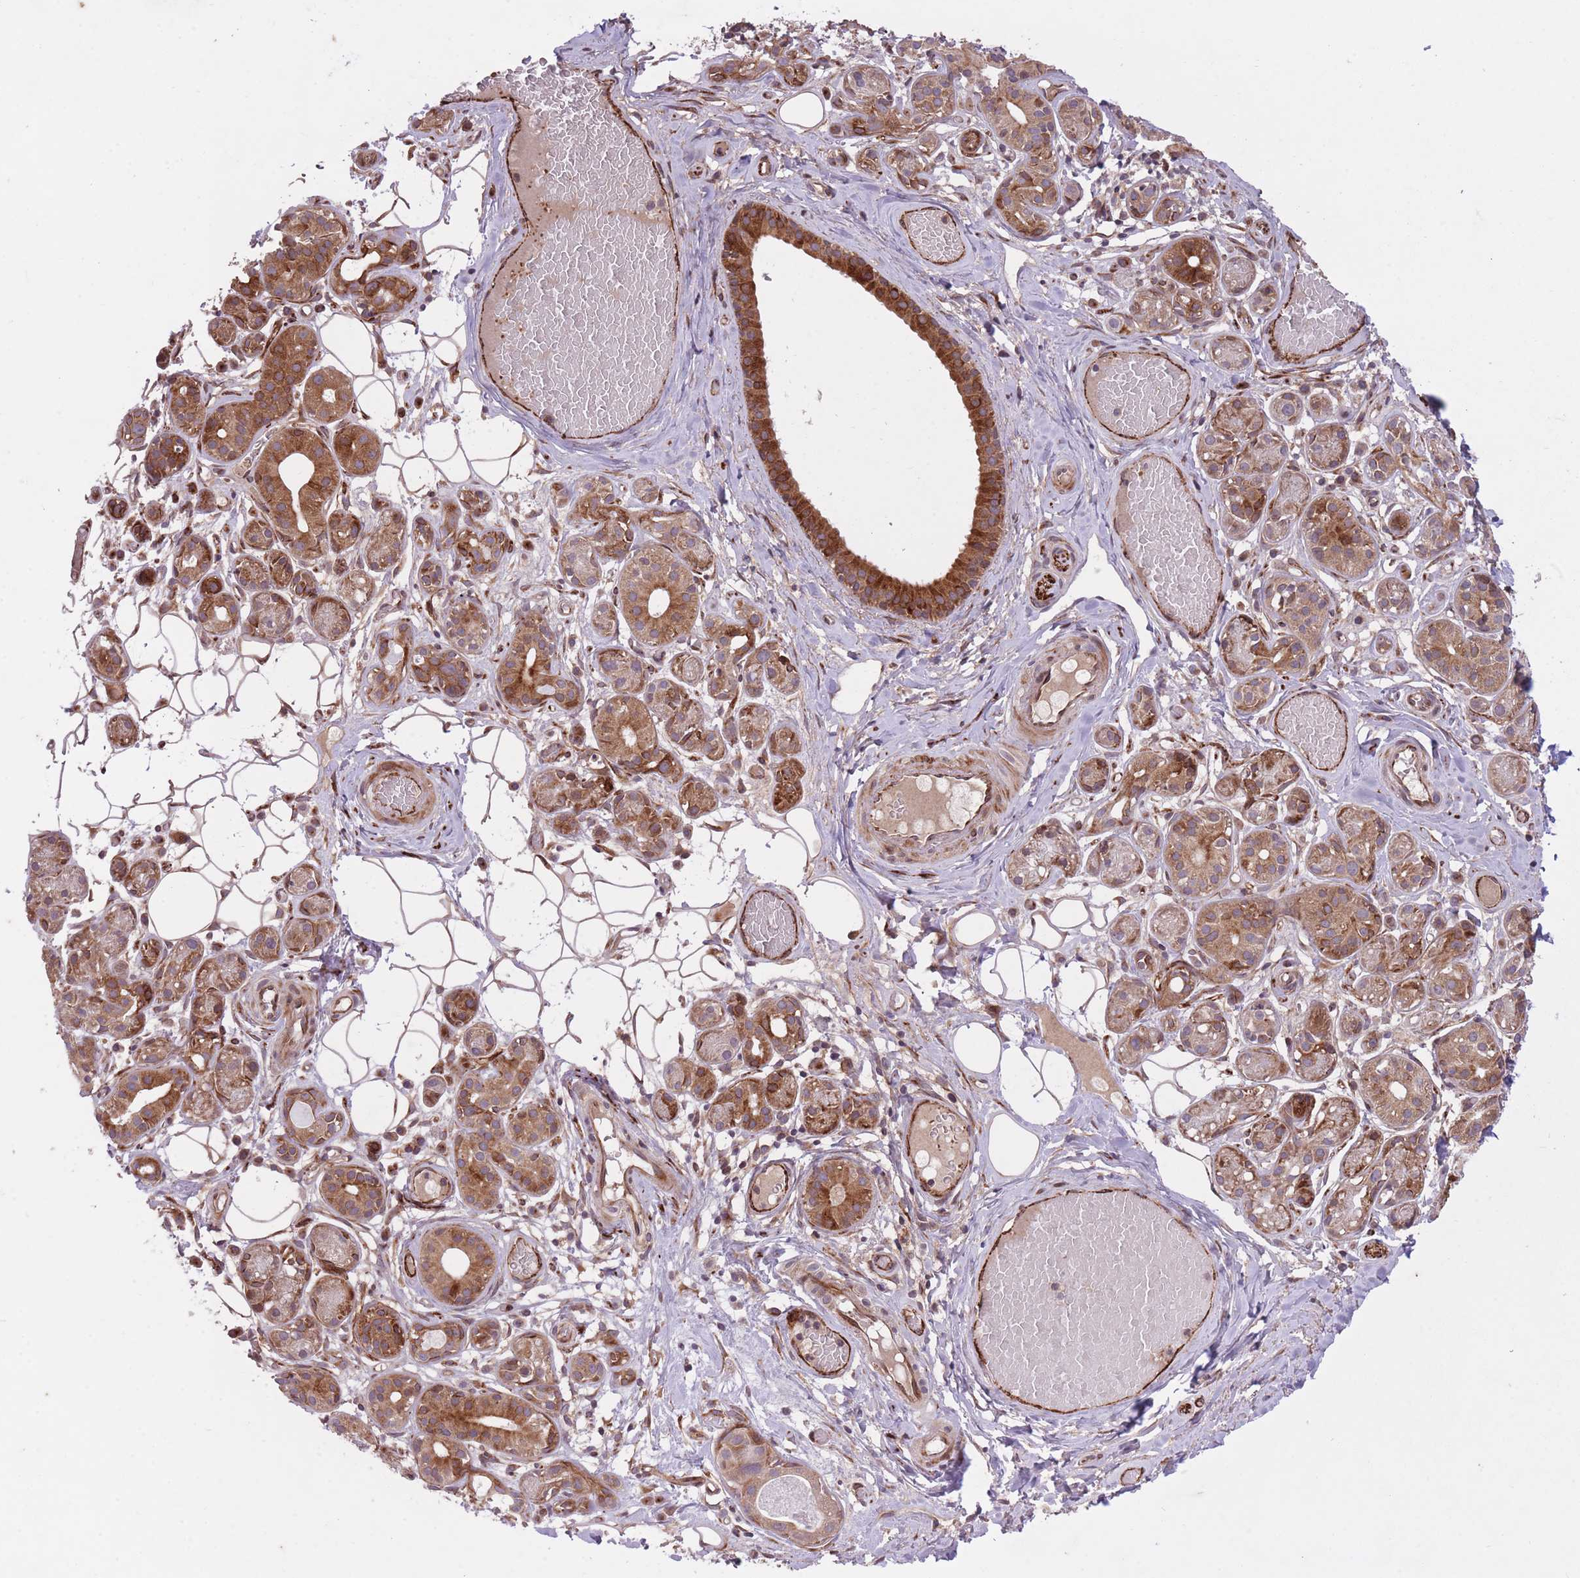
{"staining": {"intensity": "moderate", "quantity": "25%-75%", "location": "cytoplasmic/membranous"}, "tissue": "salivary gland", "cell_type": "Glandular cells", "image_type": "normal", "snomed": [{"axis": "morphology", "description": "Normal tissue, NOS"}, {"axis": "topography", "description": "Salivary gland"}], "caption": "DAB immunohistochemical staining of benign salivary gland demonstrates moderate cytoplasmic/membranous protein positivity in approximately 25%-75% of glandular cells.", "gene": "CISH", "patient": {"sex": "male", "age": 82}}